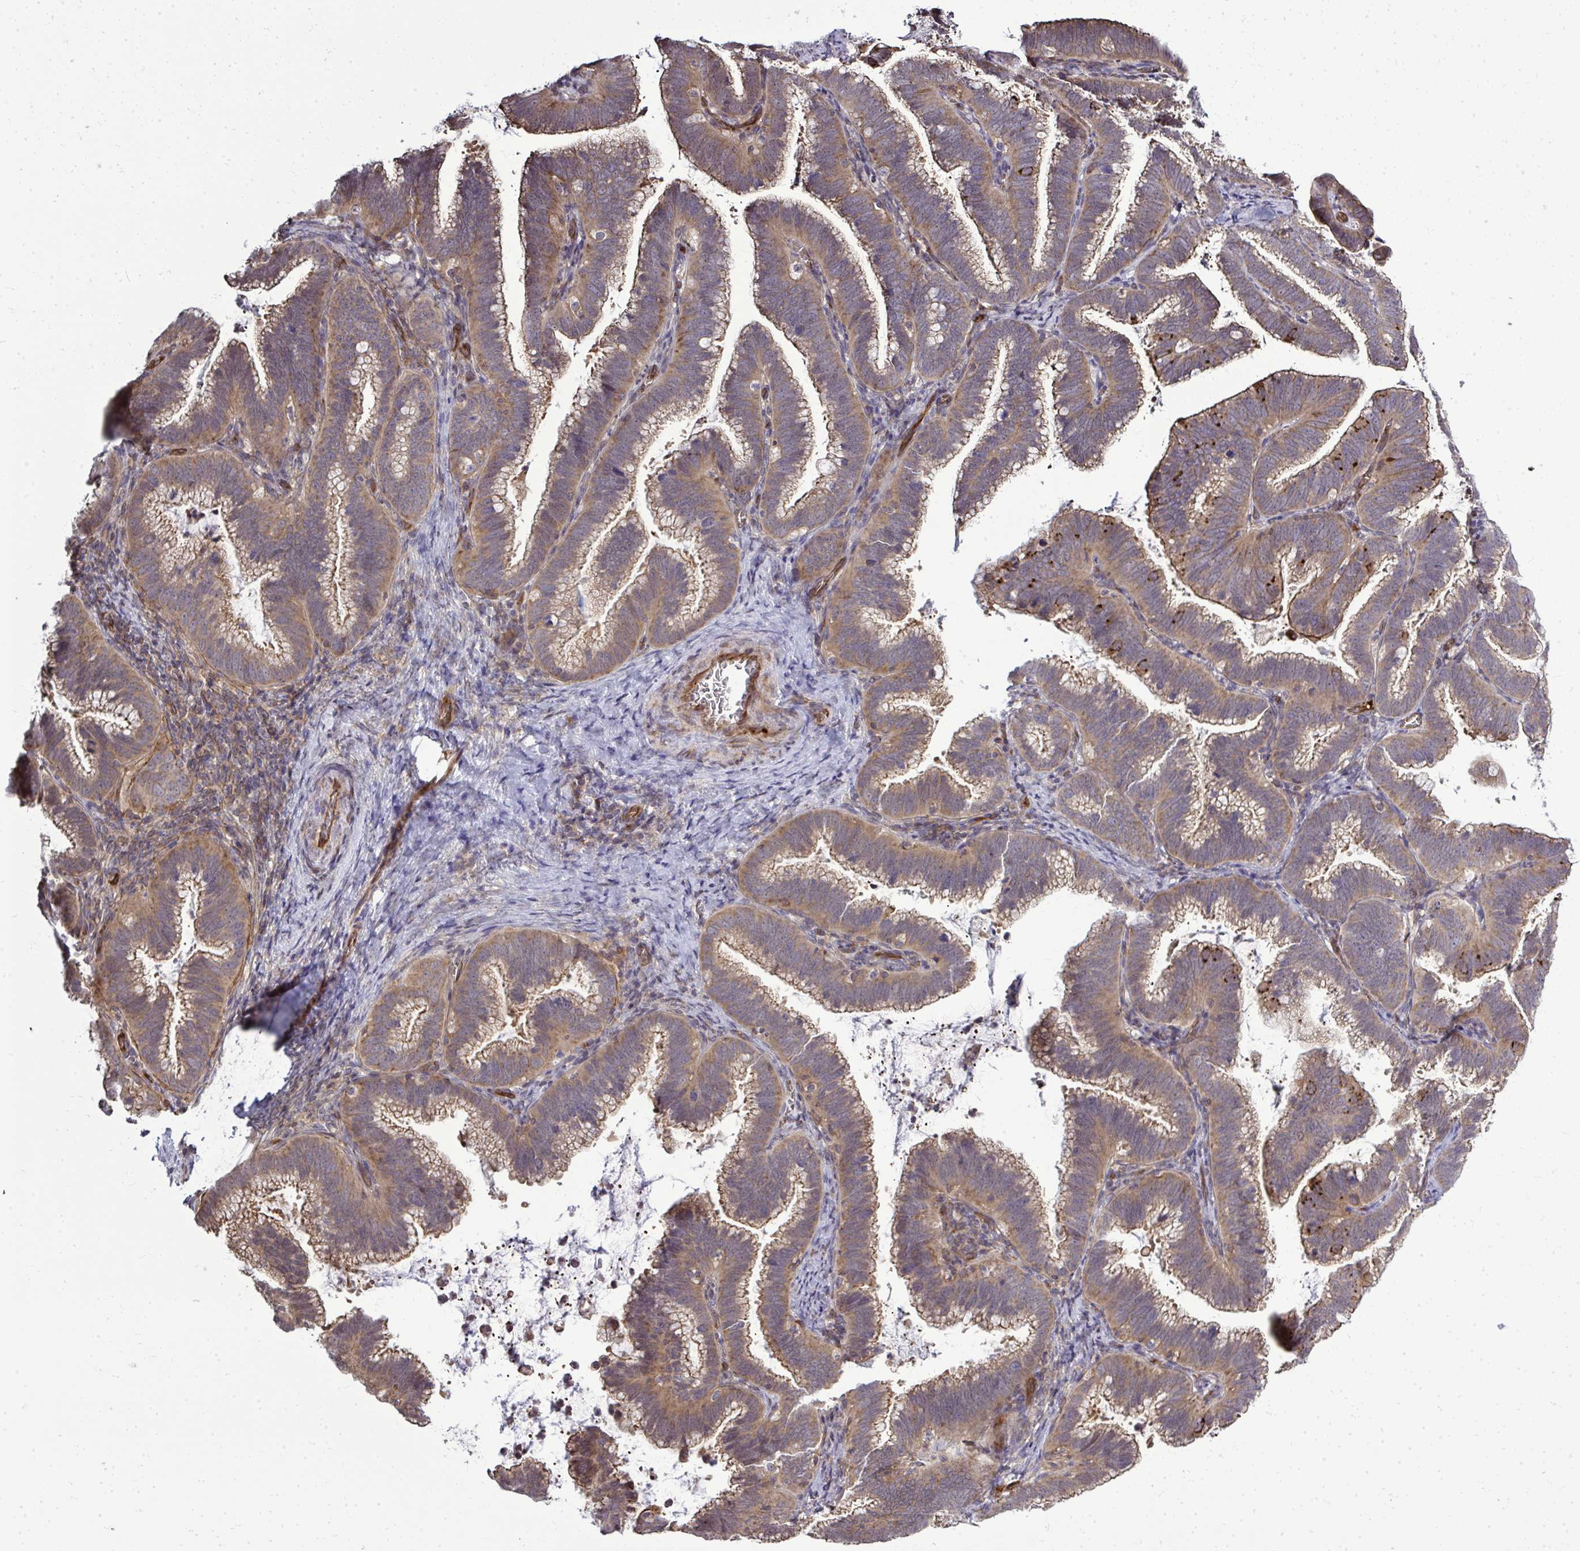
{"staining": {"intensity": "moderate", "quantity": ">75%", "location": "cytoplasmic/membranous"}, "tissue": "cervical cancer", "cell_type": "Tumor cells", "image_type": "cancer", "snomed": [{"axis": "morphology", "description": "Adenocarcinoma, NOS"}, {"axis": "topography", "description": "Cervix"}], "caption": "Immunohistochemical staining of adenocarcinoma (cervical) displays medium levels of moderate cytoplasmic/membranous protein expression in approximately >75% of tumor cells.", "gene": "FUT10", "patient": {"sex": "female", "age": 61}}